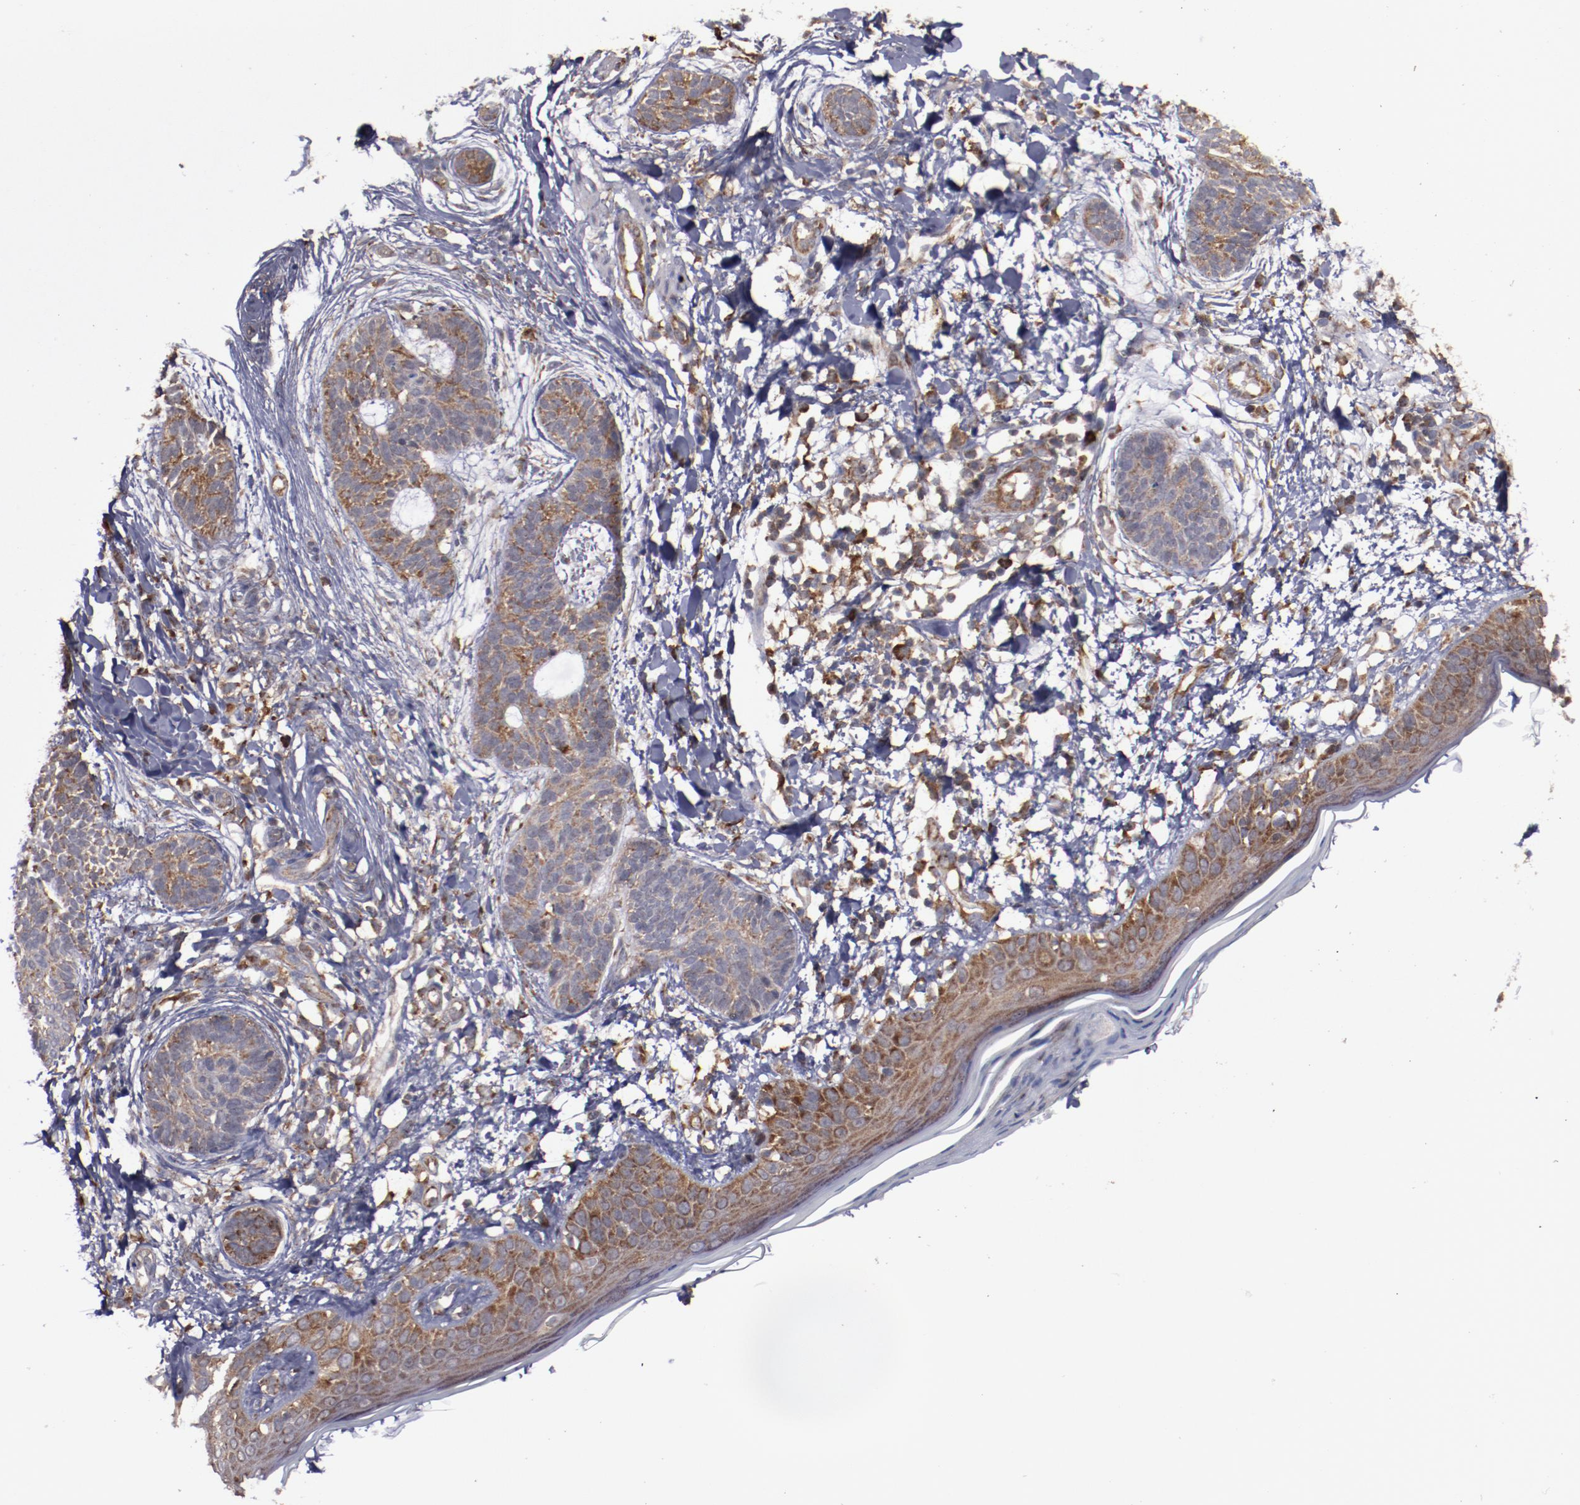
{"staining": {"intensity": "moderate", "quantity": ">75%", "location": "cytoplasmic/membranous"}, "tissue": "skin cancer", "cell_type": "Tumor cells", "image_type": "cancer", "snomed": [{"axis": "morphology", "description": "Normal tissue, NOS"}, {"axis": "morphology", "description": "Basal cell carcinoma"}, {"axis": "topography", "description": "Skin"}], "caption": "IHC staining of skin cancer, which demonstrates medium levels of moderate cytoplasmic/membranous positivity in approximately >75% of tumor cells indicating moderate cytoplasmic/membranous protein staining. The staining was performed using DAB (3,3'-diaminobenzidine) (brown) for protein detection and nuclei were counterstained in hematoxylin (blue).", "gene": "RPS4Y1", "patient": {"sex": "male", "age": 63}}